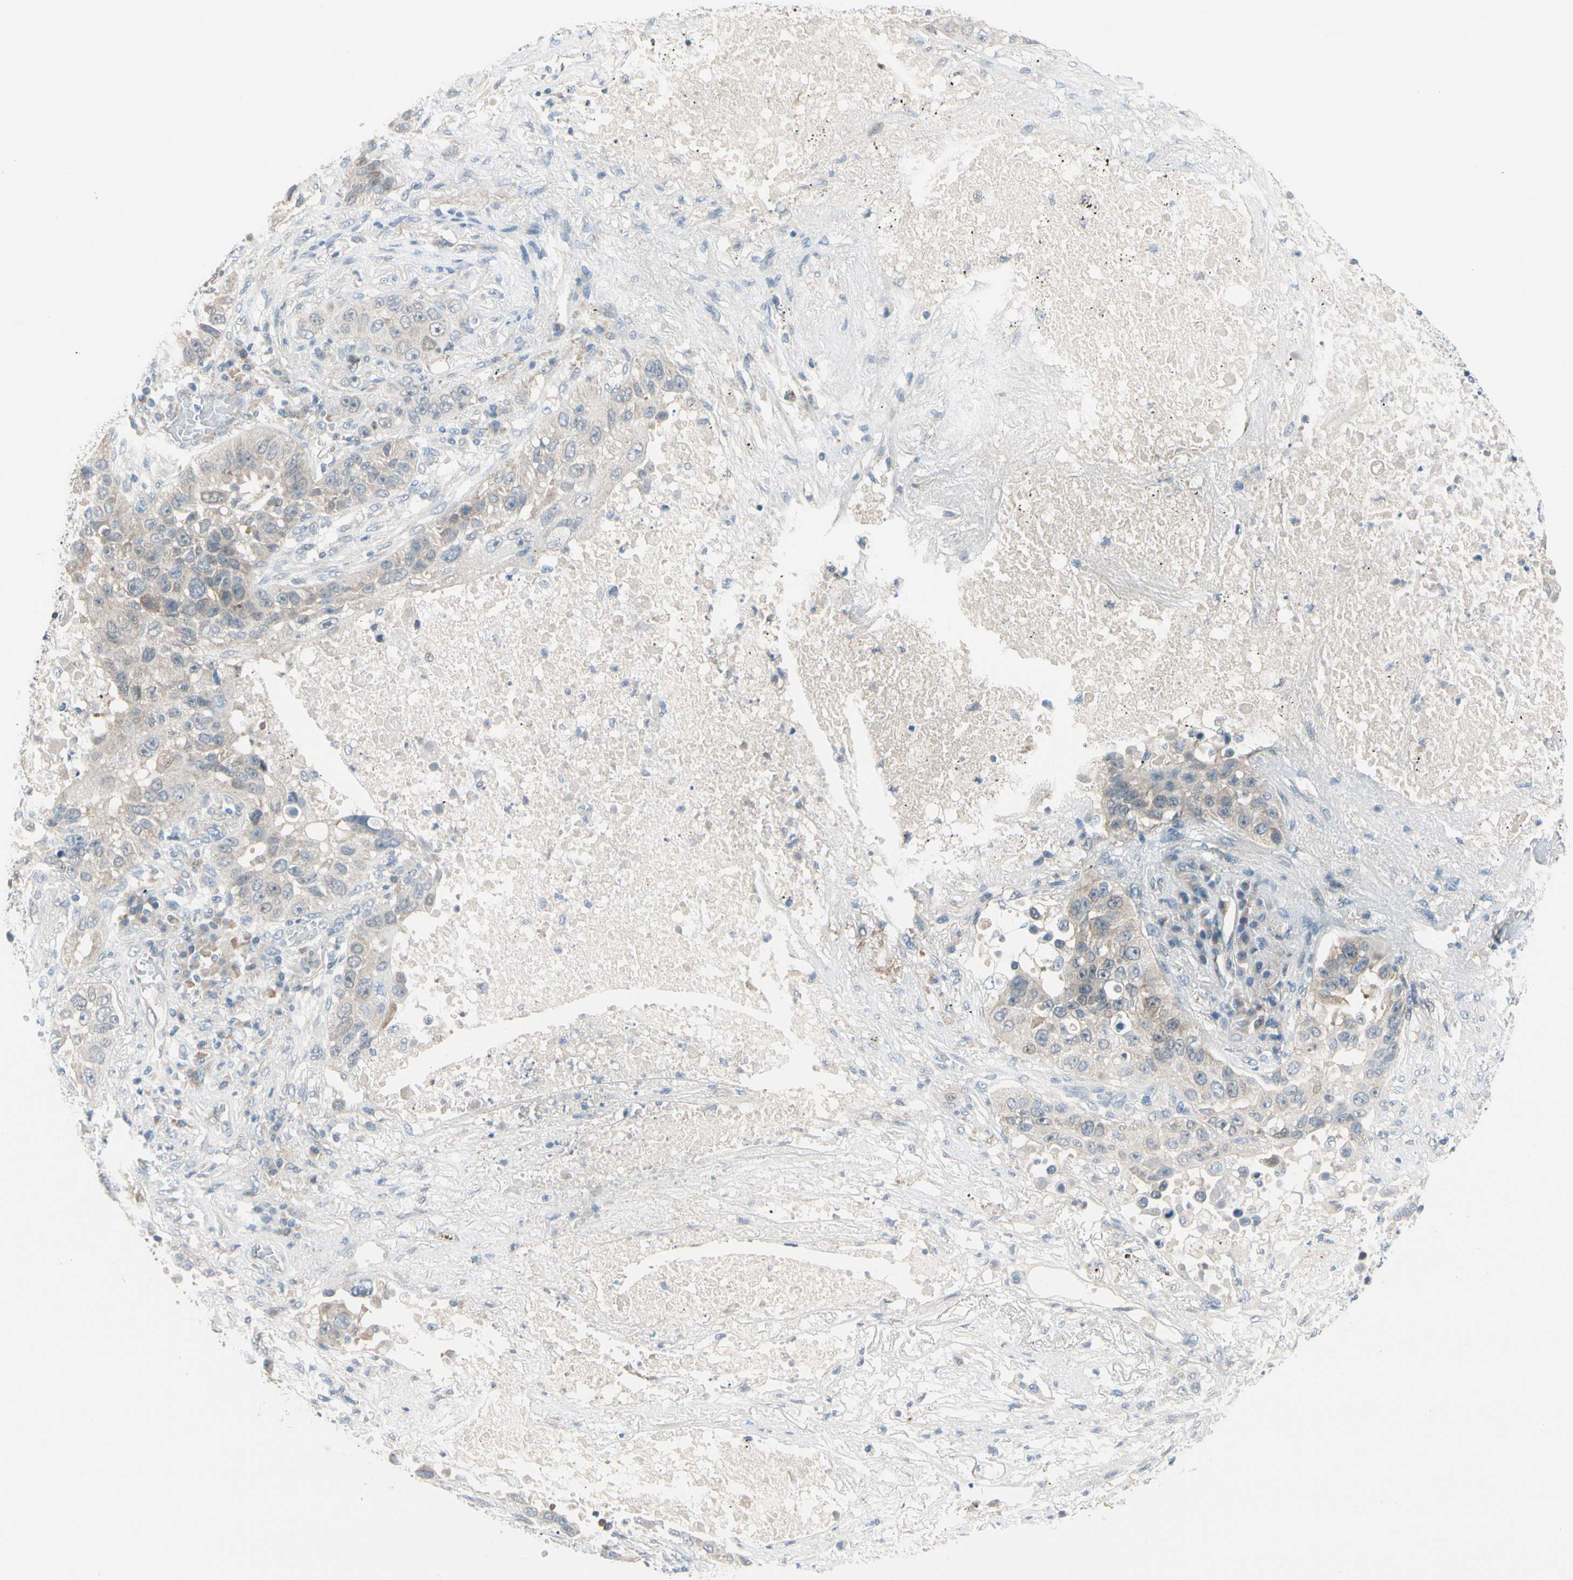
{"staining": {"intensity": "weak", "quantity": "25%-75%", "location": "cytoplasmic/membranous"}, "tissue": "lung cancer", "cell_type": "Tumor cells", "image_type": "cancer", "snomed": [{"axis": "morphology", "description": "Squamous cell carcinoma, NOS"}, {"axis": "topography", "description": "Lung"}], "caption": "Protein expression analysis of lung cancer shows weak cytoplasmic/membranous positivity in about 25%-75% of tumor cells.", "gene": "CFAP36", "patient": {"sex": "male", "age": 57}}